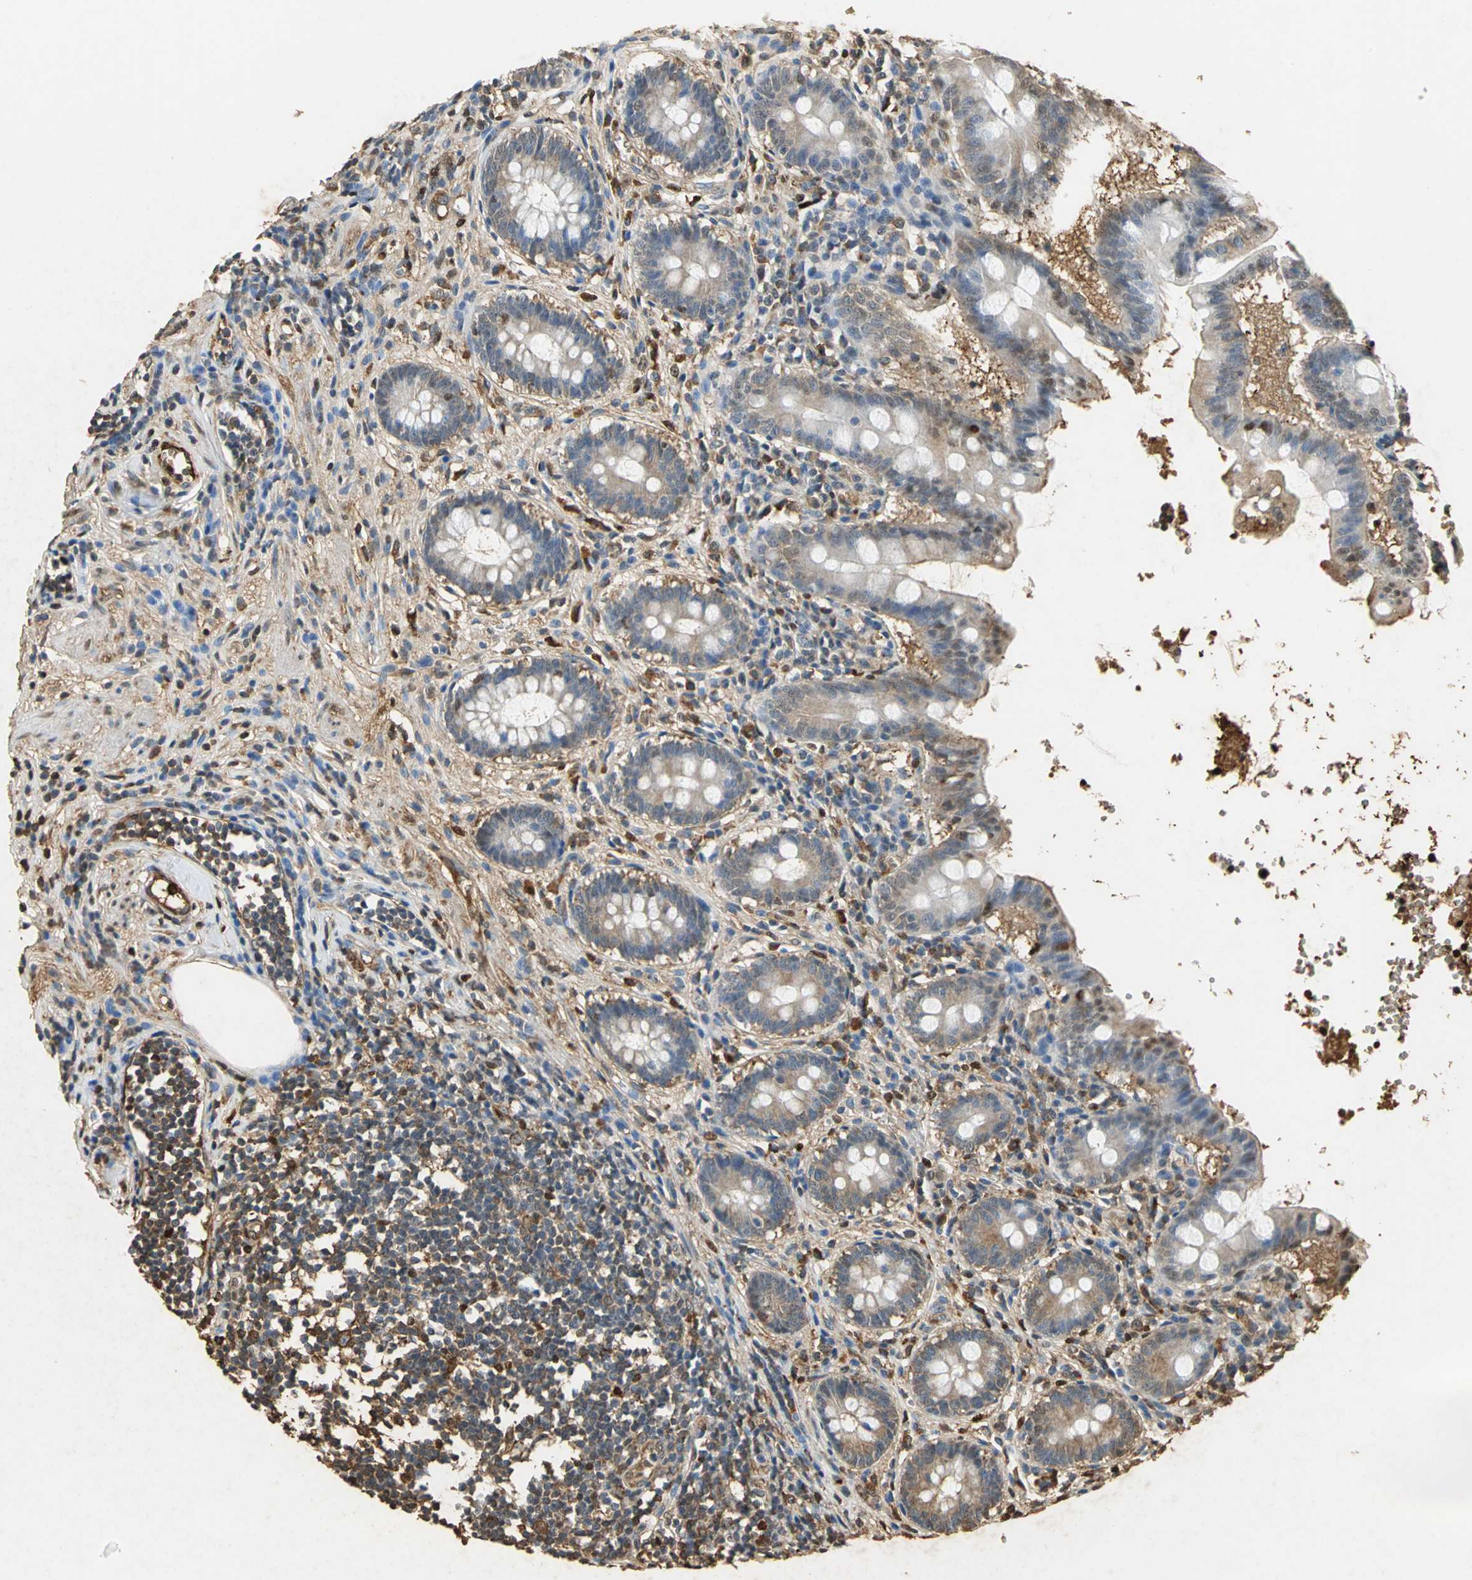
{"staining": {"intensity": "moderate", "quantity": ">75%", "location": "cytoplasmic/membranous"}, "tissue": "appendix", "cell_type": "Glandular cells", "image_type": "normal", "snomed": [{"axis": "morphology", "description": "Normal tissue, NOS"}, {"axis": "topography", "description": "Appendix"}], "caption": "Appendix stained with DAB immunohistochemistry (IHC) exhibits medium levels of moderate cytoplasmic/membranous expression in about >75% of glandular cells.", "gene": "GAPDH", "patient": {"sex": "female", "age": 50}}